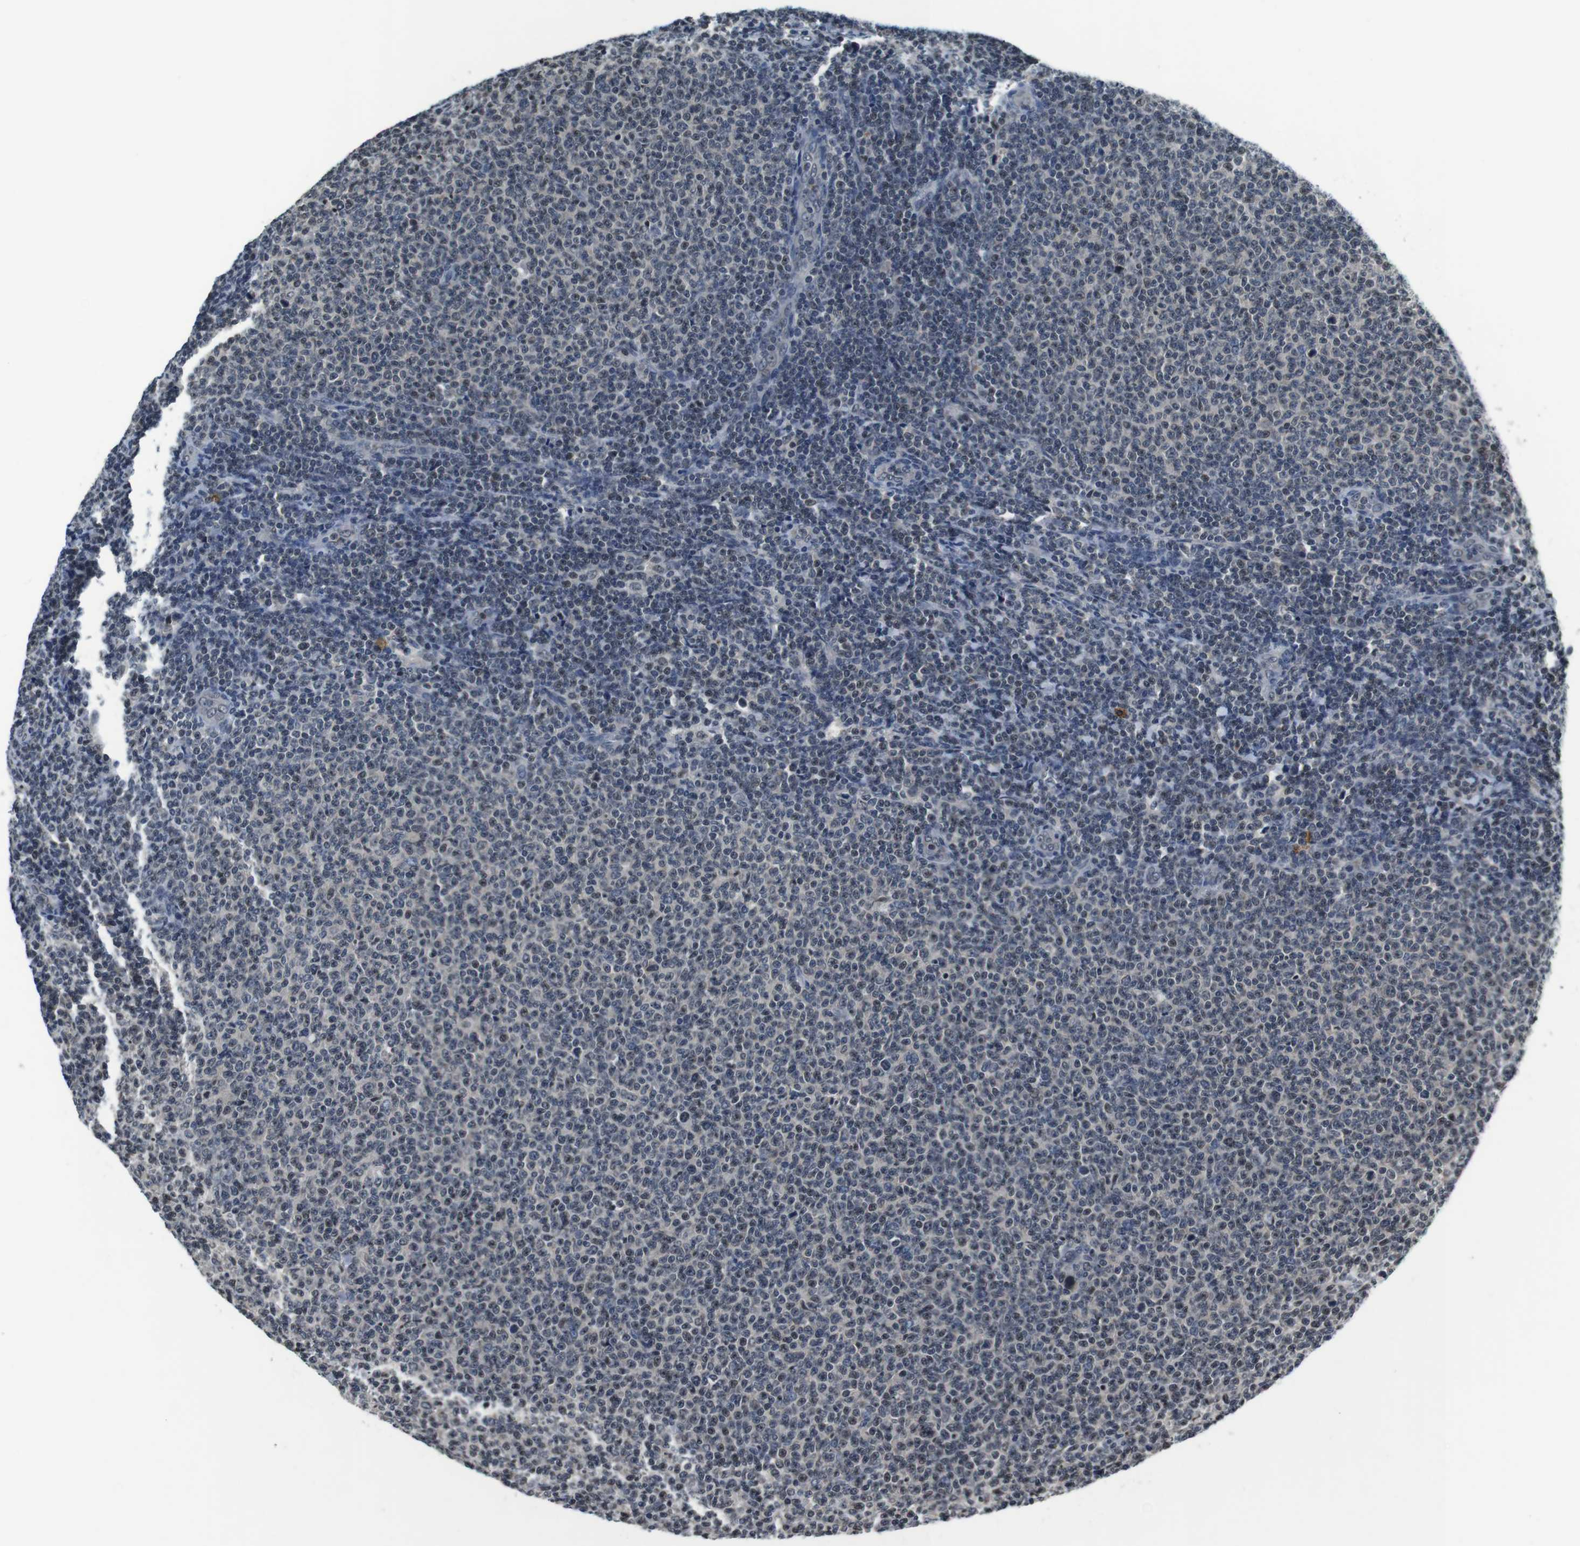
{"staining": {"intensity": "weak", "quantity": "<25%", "location": "nuclear"}, "tissue": "lymphoma", "cell_type": "Tumor cells", "image_type": "cancer", "snomed": [{"axis": "morphology", "description": "Malignant lymphoma, non-Hodgkin's type, Low grade"}, {"axis": "topography", "description": "Lymph node"}], "caption": "The immunohistochemistry (IHC) image has no significant staining in tumor cells of low-grade malignant lymphoma, non-Hodgkin's type tissue. (DAB immunohistochemistry (IHC) visualized using brightfield microscopy, high magnification).", "gene": "NEK4", "patient": {"sex": "male", "age": 66}}